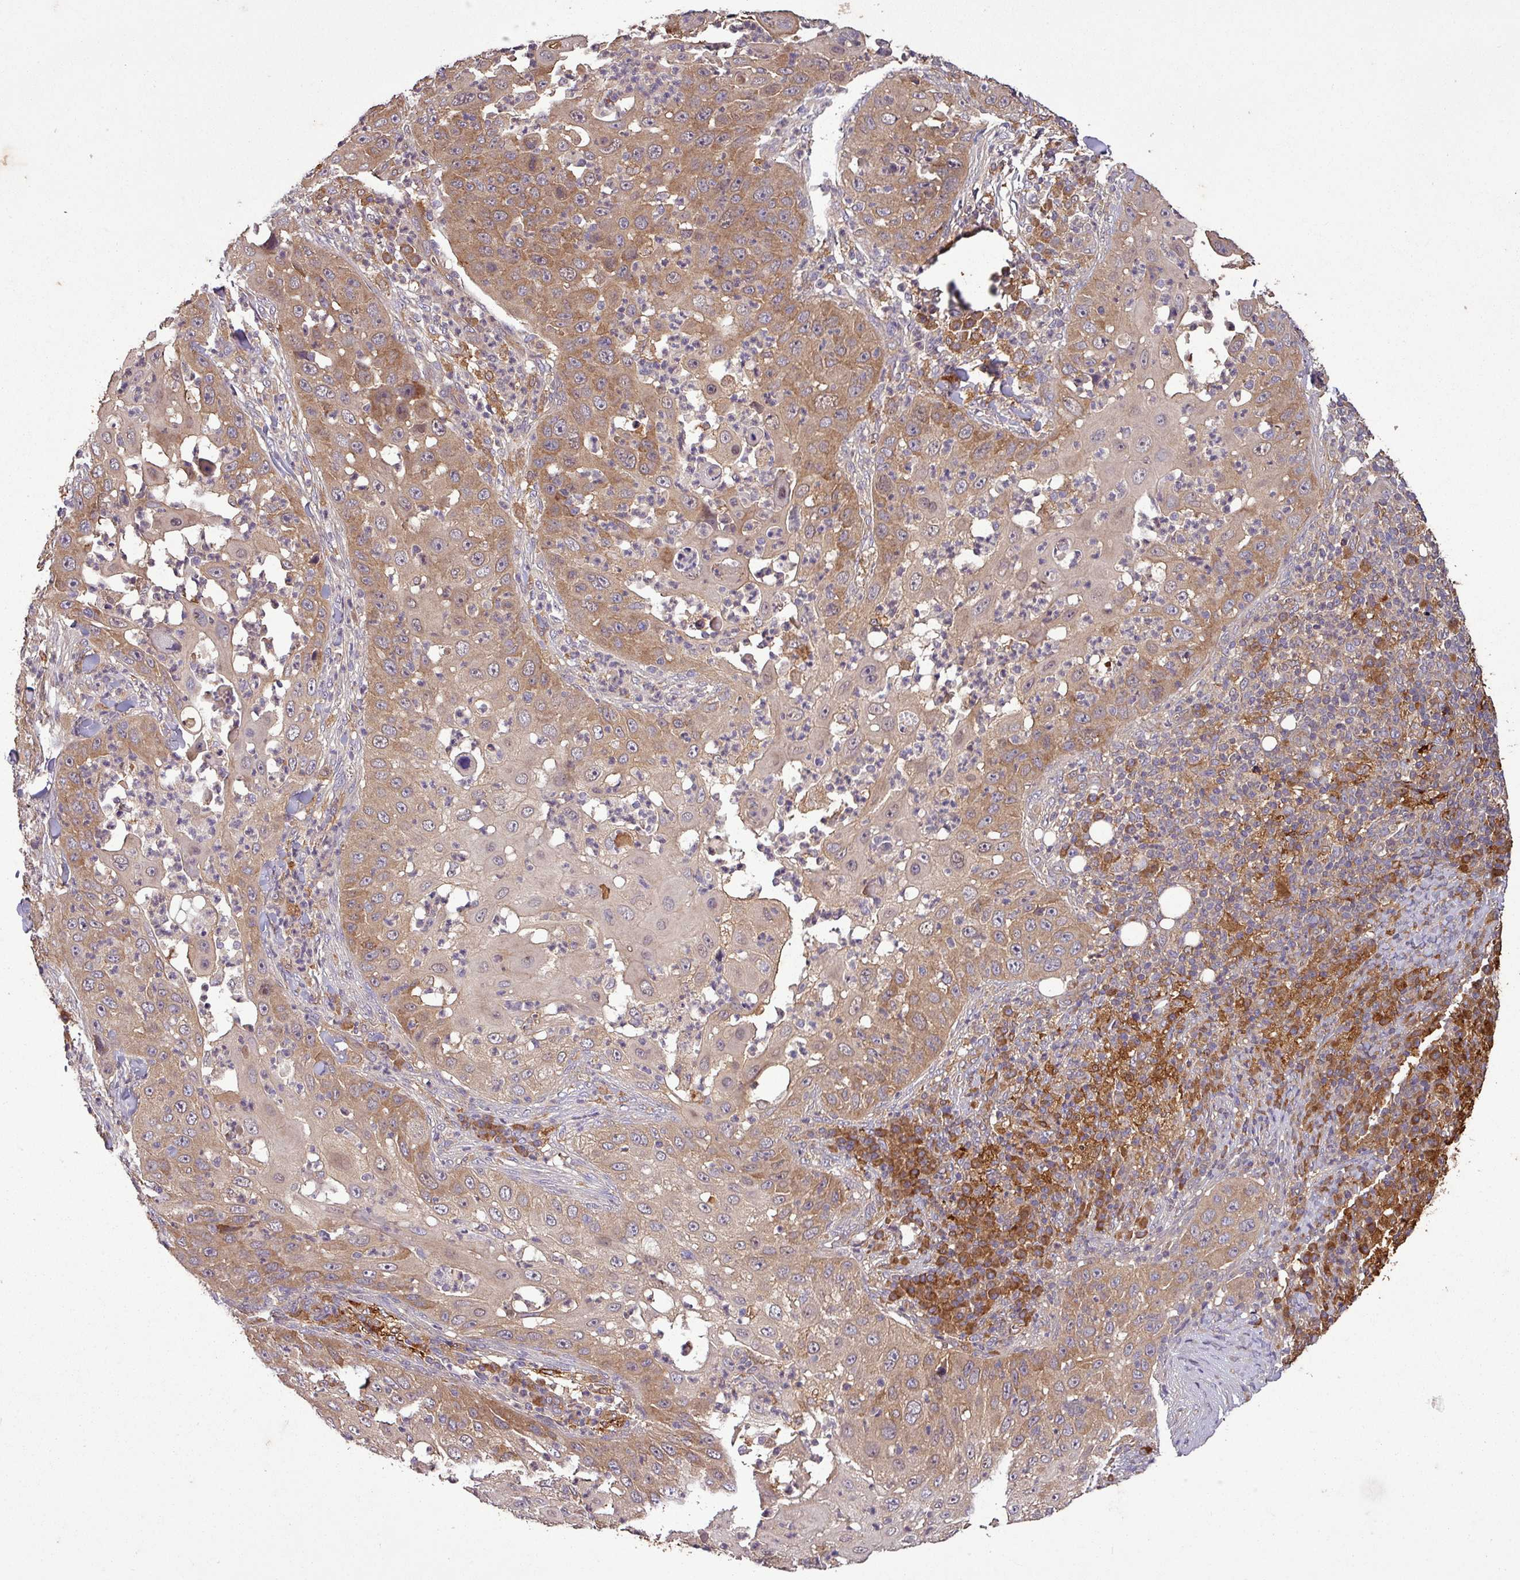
{"staining": {"intensity": "moderate", "quantity": ">75%", "location": "cytoplasmic/membranous"}, "tissue": "skin cancer", "cell_type": "Tumor cells", "image_type": "cancer", "snomed": [{"axis": "morphology", "description": "Squamous cell carcinoma, NOS"}, {"axis": "topography", "description": "Skin"}], "caption": "High-magnification brightfield microscopy of squamous cell carcinoma (skin) stained with DAB (brown) and counterstained with hematoxylin (blue). tumor cells exhibit moderate cytoplasmic/membranous staining is present in about>75% of cells.", "gene": "SIRPB2", "patient": {"sex": "female", "age": 44}}